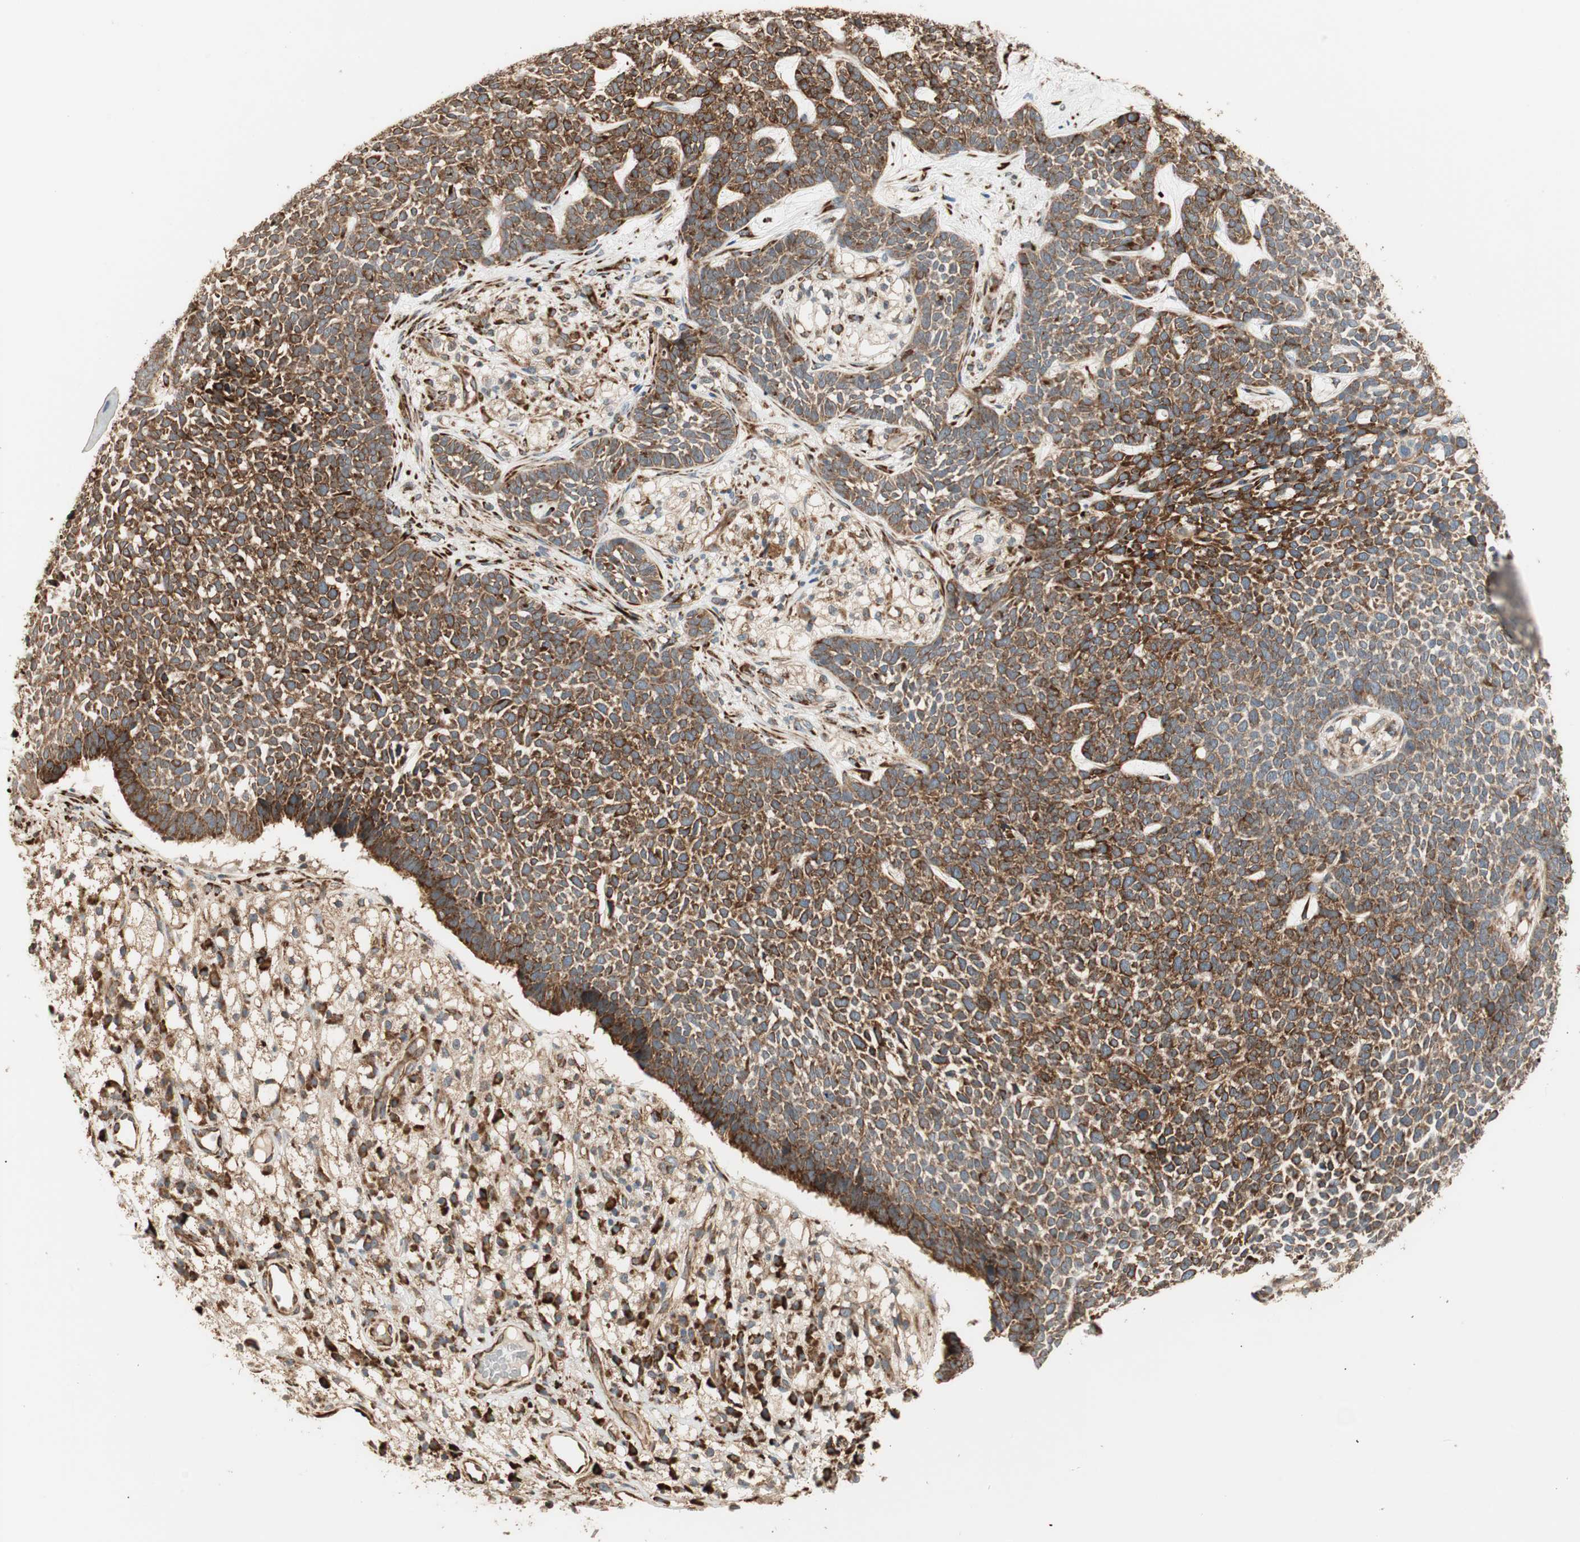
{"staining": {"intensity": "strong", "quantity": ">75%", "location": "cytoplasmic/membranous"}, "tissue": "skin cancer", "cell_type": "Tumor cells", "image_type": "cancer", "snomed": [{"axis": "morphology", "description": "Basal cell carcinoma"}, {"axis": "topography", "description": "Skin"}], "caption": "Human skin basal cell carcinoma stained for a protein (brown) shows strong cytoplasmic/membranous positive positivity in approximately >75% of tumor cells.", "gene": "P4HA1", "patient": {"sex": "female", "age": 84}}